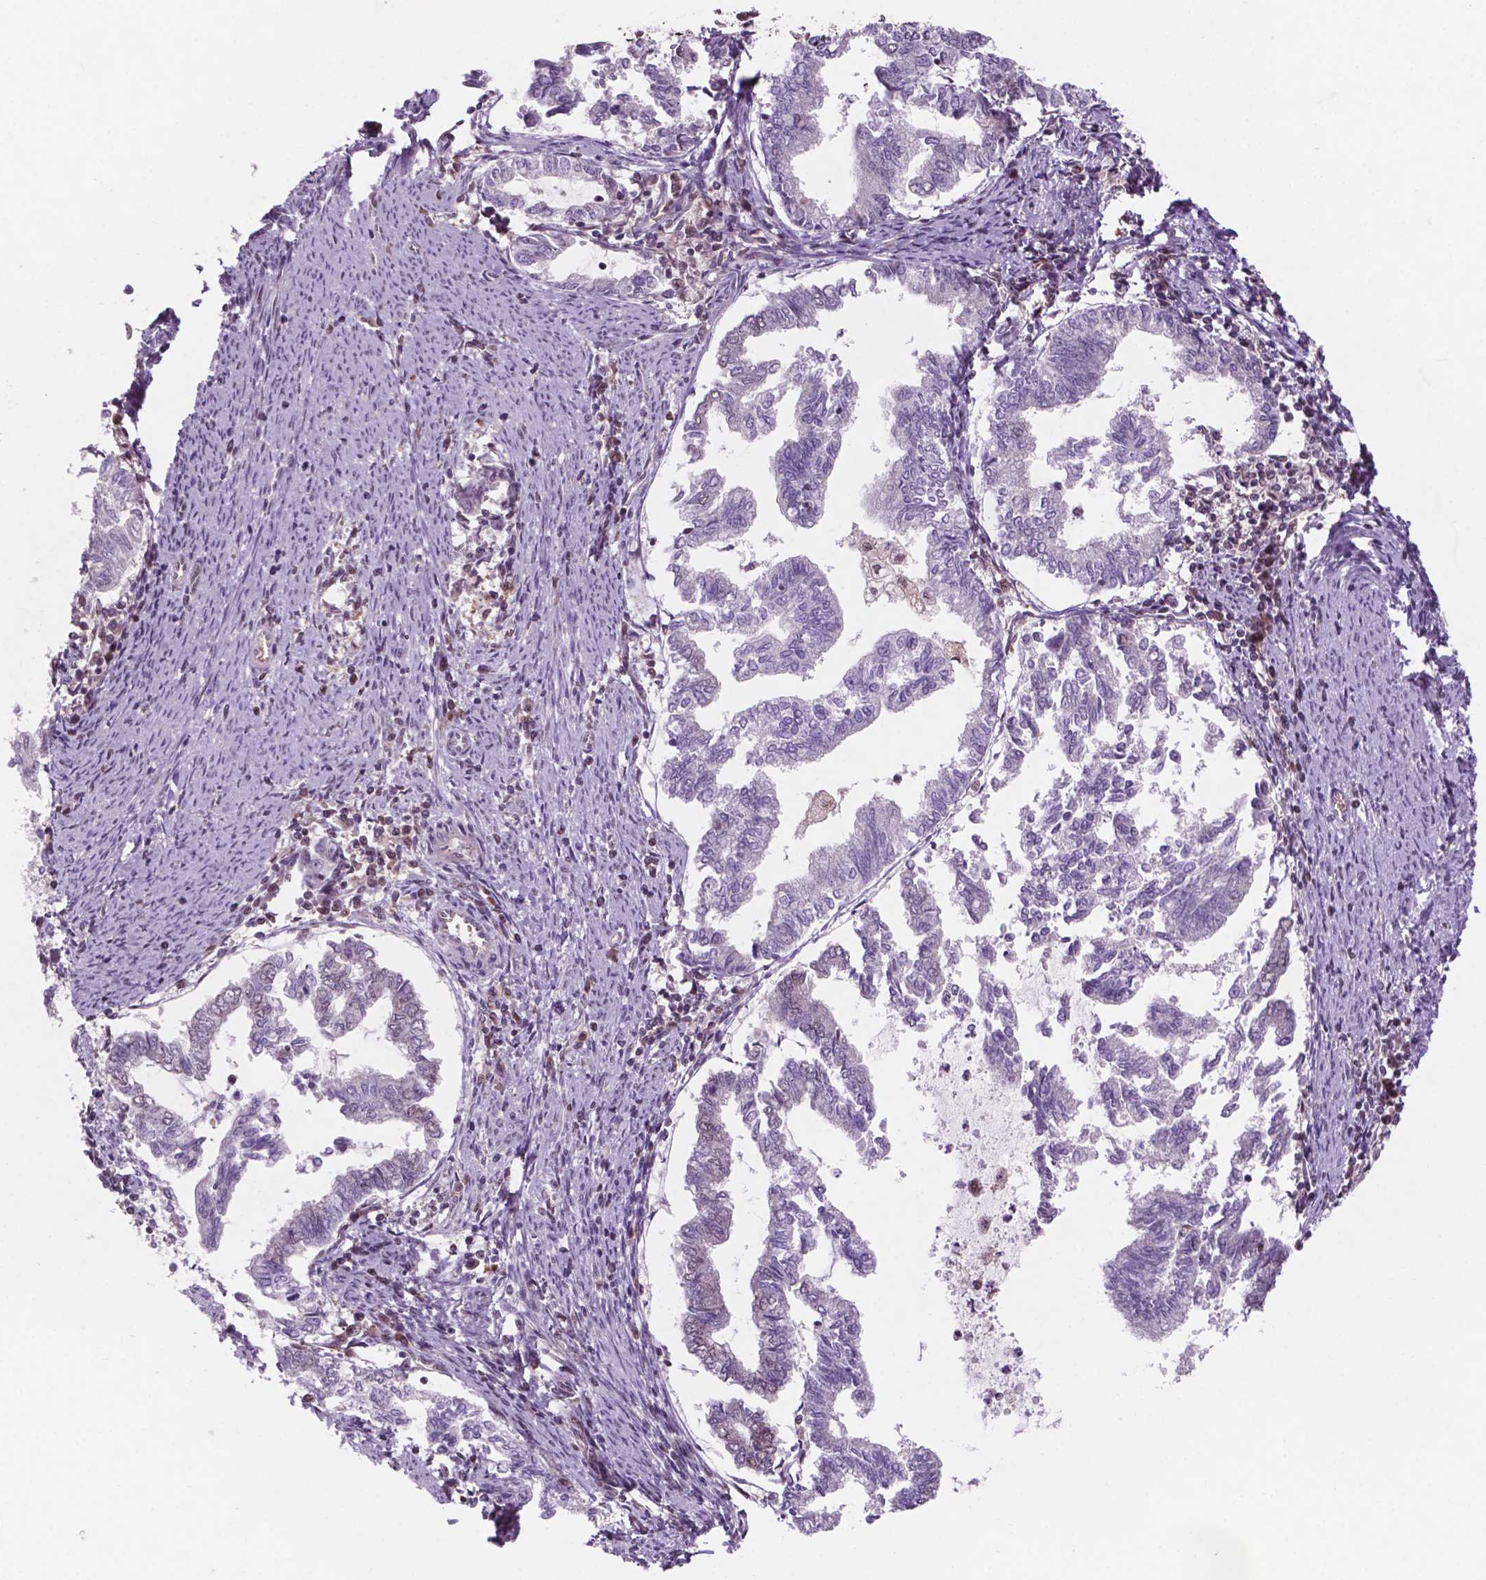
{"staining": {"intensity": "weak", "quantity": "<25%", "location": "nuclear"}, "tissue": "endometrial cancer", "cell_type": "Tumor cells", "image_type": "cancer", "snomed": [{"axis": "morphology", "description": "Adenocarcinoma, NOS"}, {"axis": "topography", "description": "Endometrium"}], "caption": "This is an IHC photomicrograph of human endometrial adenocarcinoma. There is no positivity in tumor cells.", "gene": "PER2", "patient": {"sex": "female", "age": 79}}